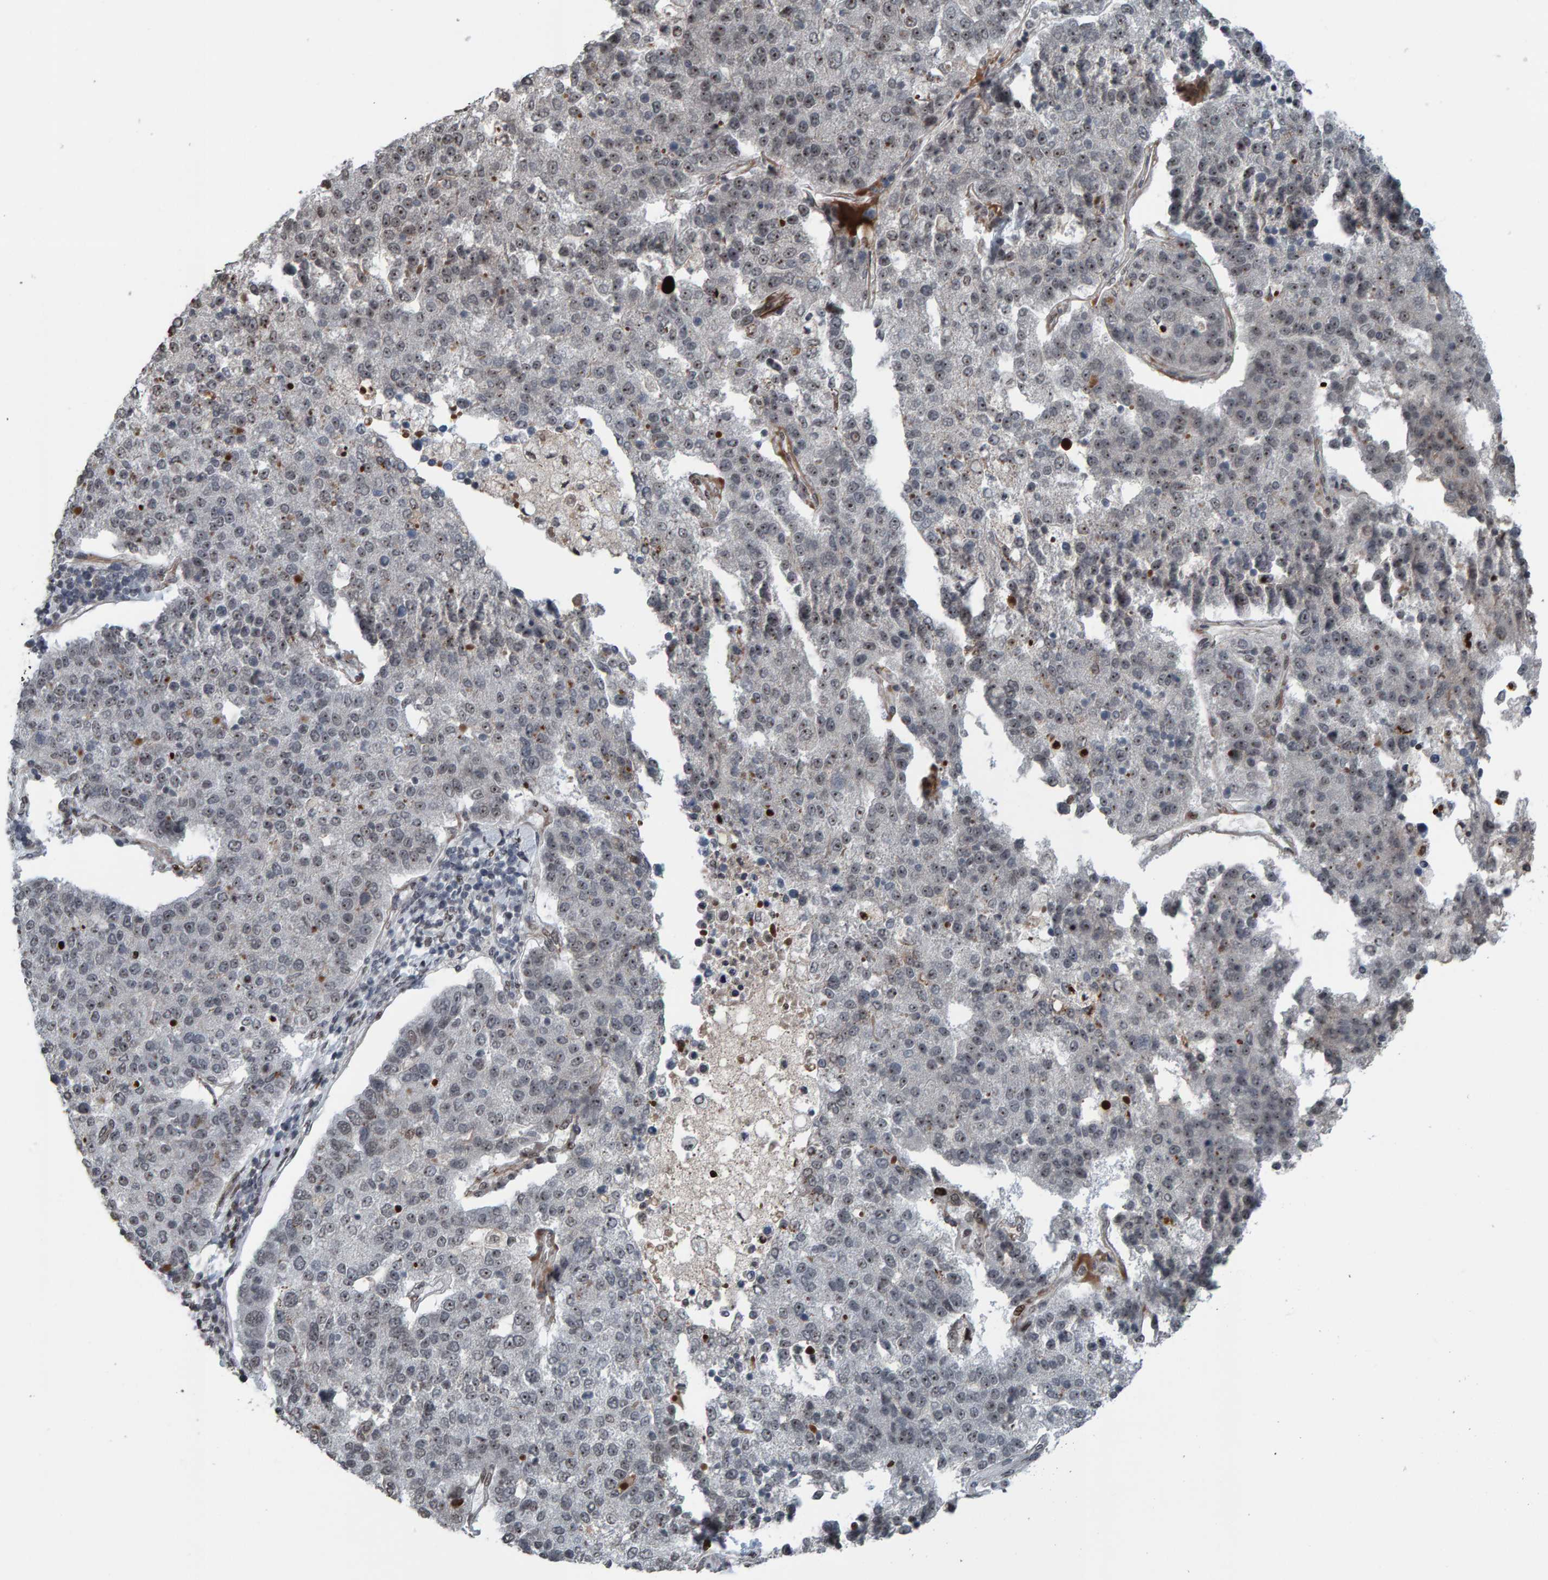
{"staining": {"intensity": "weak", "quantity": "<25%", "location": "nuclear"}, "tissue": "pancreatic cancer", "cell_type": "Tumor cells", "image_type": "cancer", "snomed": [{"axis": "morphology", "description": "Adenocarcinoma, NOS"}, {"axis": "topography", "description": "Pancreas"}], "caption": "This is a image of immunohistochemistry staining of adenocarcinoma (pancreatic), which shows no expression in tumor cells. Nuclei are stained in blue.", "gene": "ZNF366", "patient": {"sex": "female", "age": 61}}